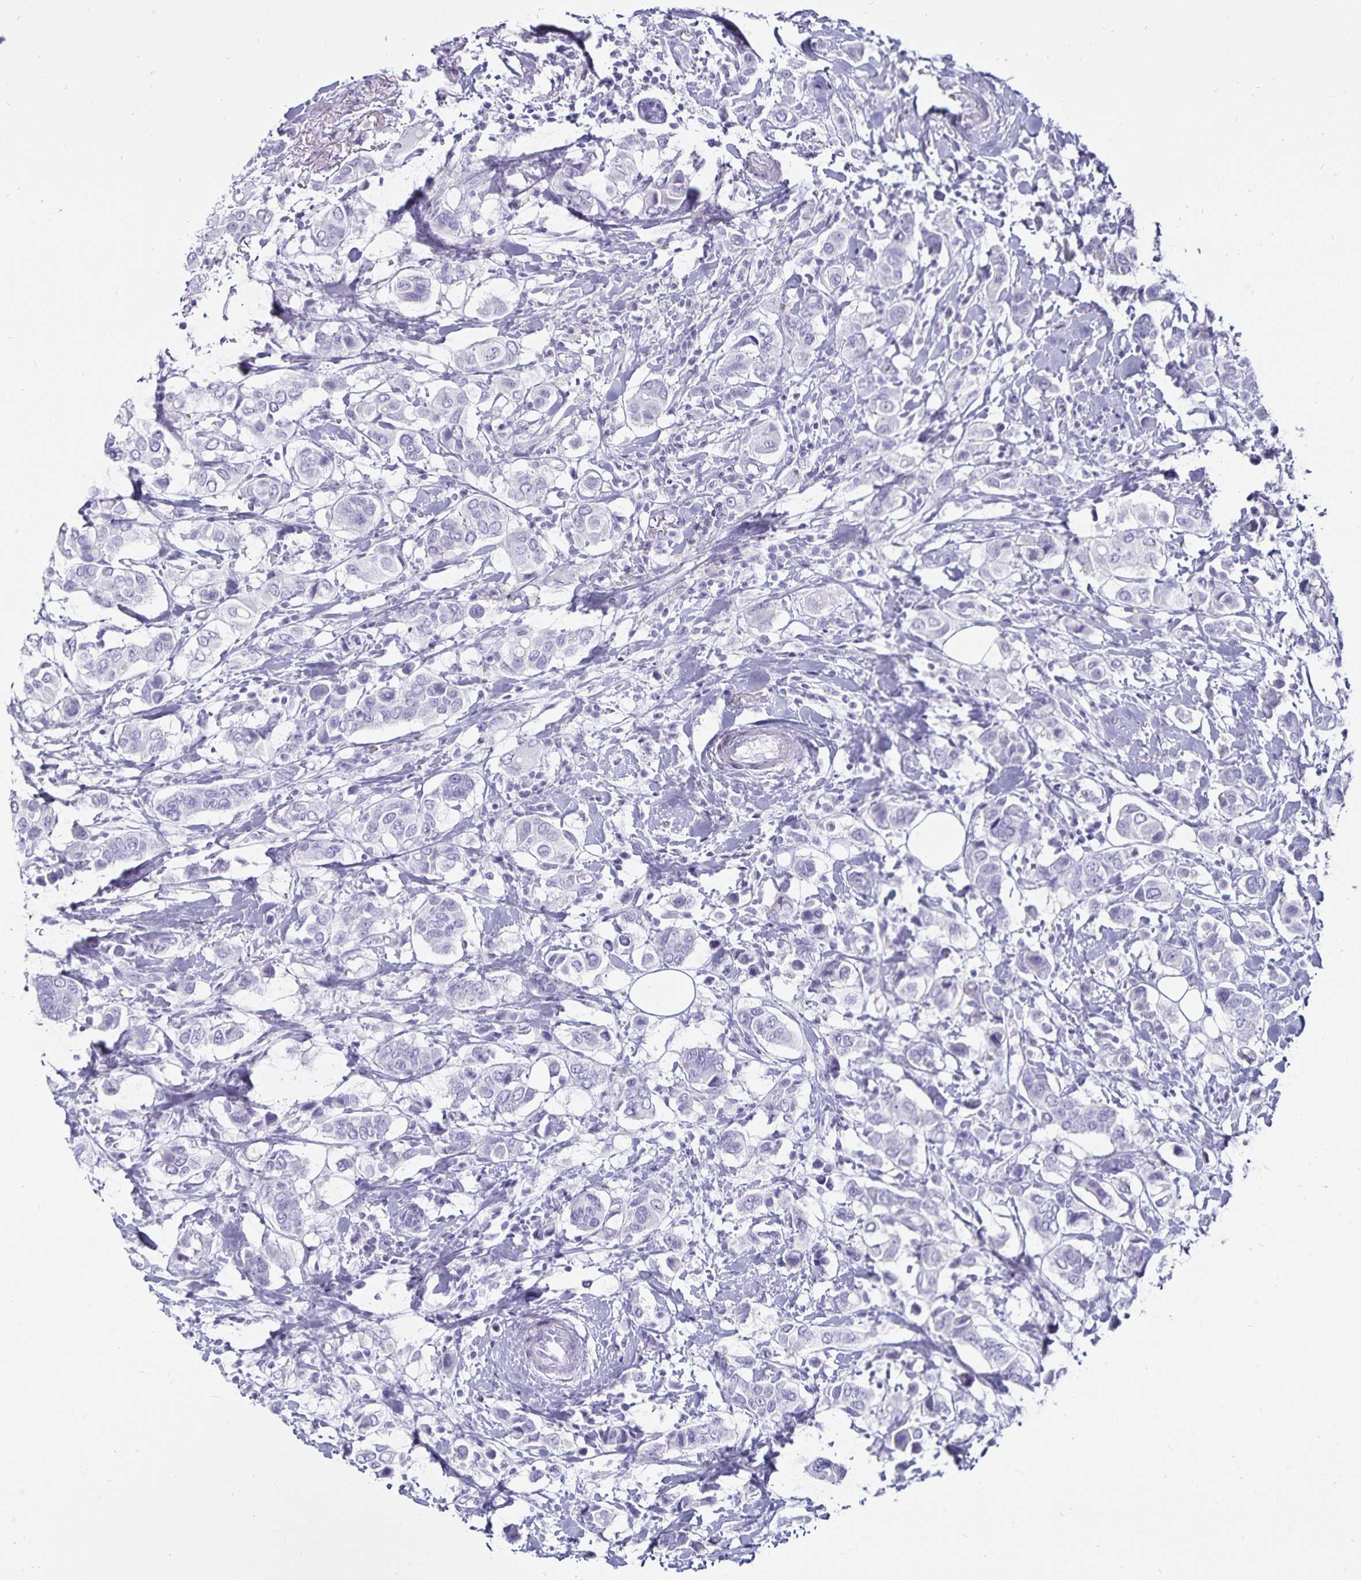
{"staining": {"intensity": "negative", "quantity": "none", "location": "none"}, "tissue": "breast cancer", "cell_type": "Tumor cells", "image_type": "cancer", "snomed": [{"axis": "morphology", "description": "Lobular carcinoma"}, {"axis": "topography", "description": "Breast"}], "caption": "IHC of human breast lobular carcinoma shows no positivity in tumor cells.", "gene": "DEFA6", "patient": {"sex": "female", "age": 51}}